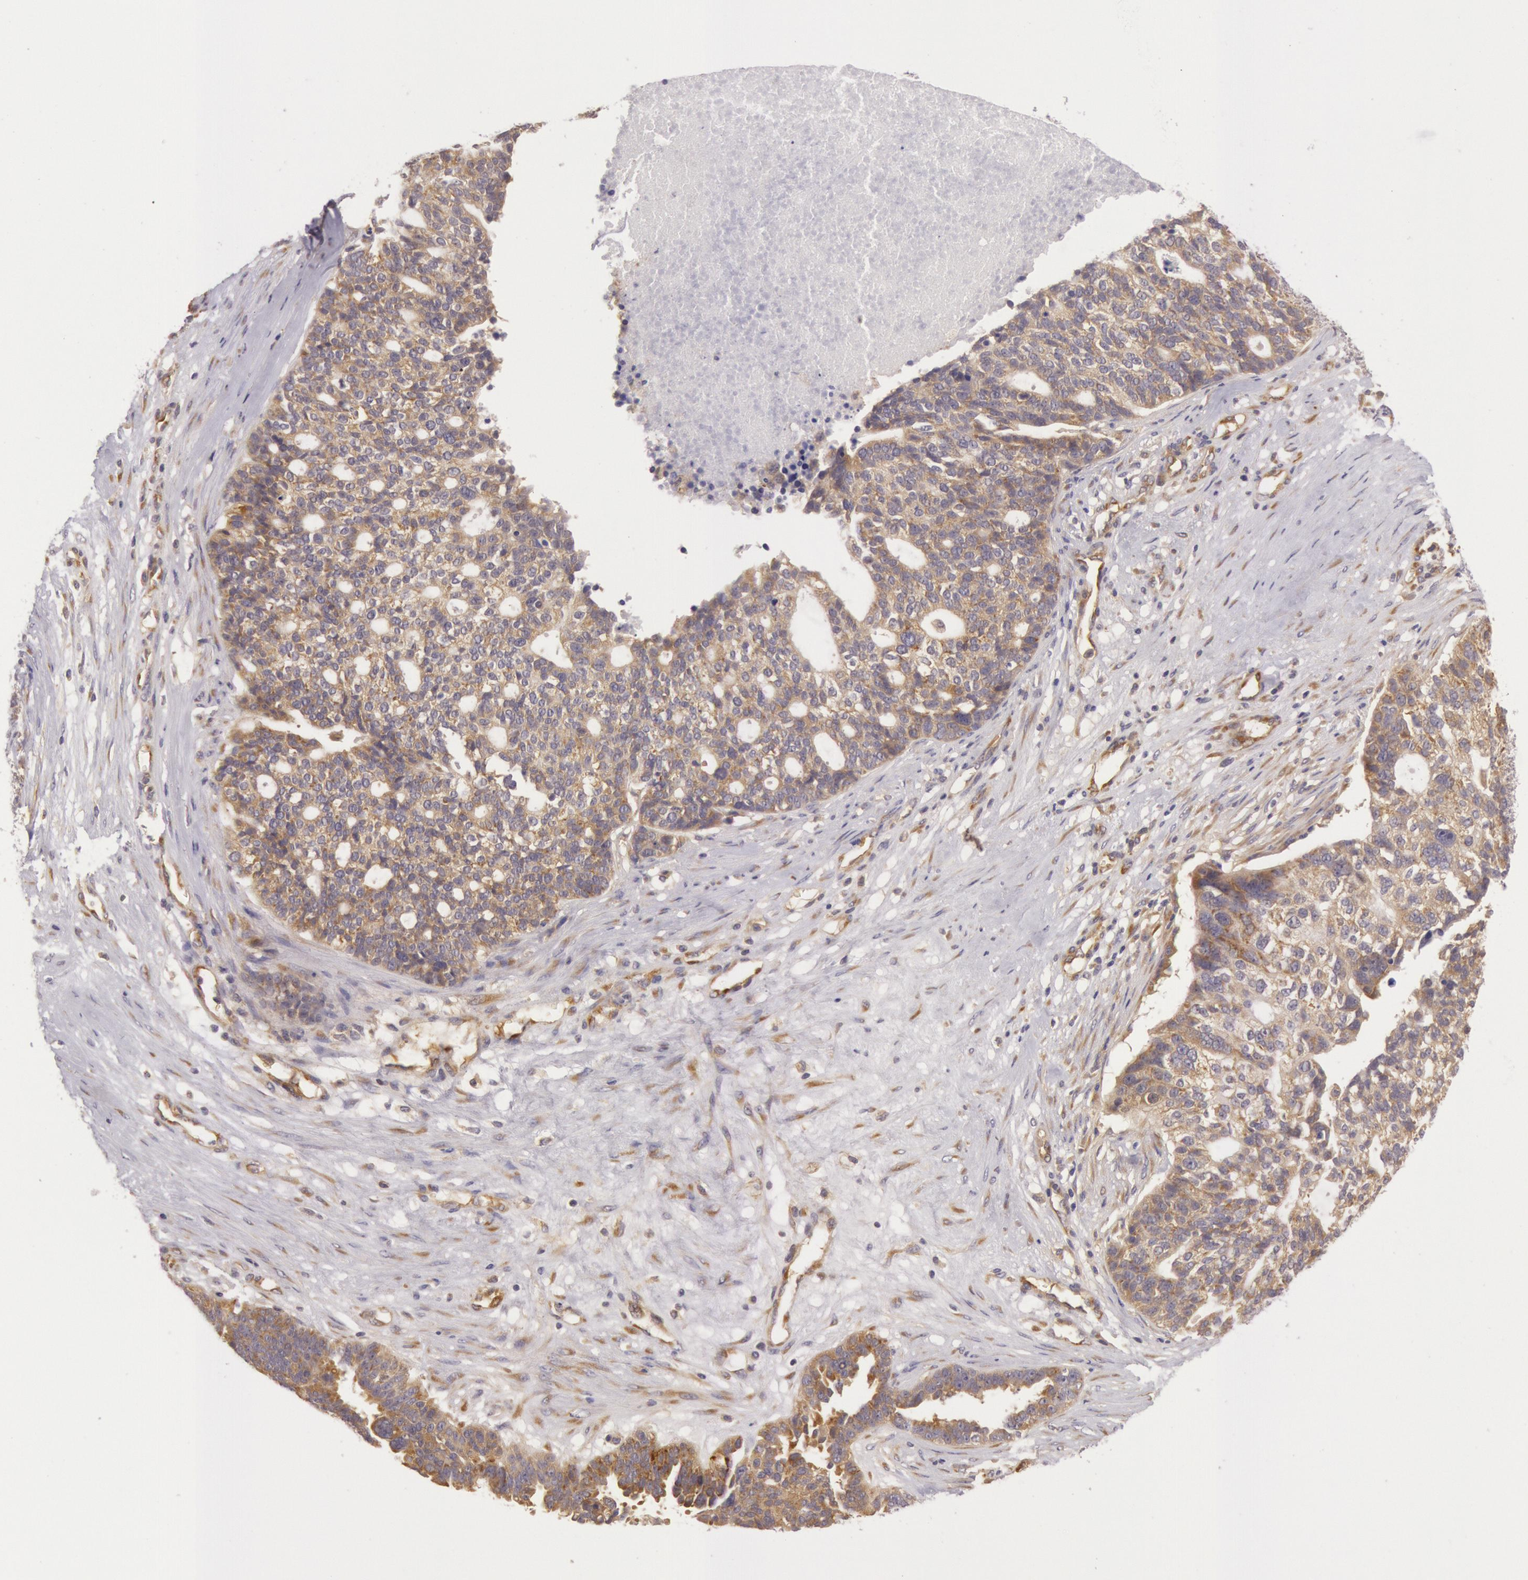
{"staining": {"intensity": "moderate", "quantity": ">75%", "location": "cytoplasmic/membranous"}, "tissue": "ovarian cancer", "cell_type": "Tumor cells", "image_type": "cancer", "snomed": [{"axis": "morphology", "description": "Cystadenocarcinoma, serous, NOS"}, {"axis": "topography", "description": "Ovary"}], "caption": "Brown immunohistochemical staining in ovarian cancer (serous cystadenocarcinoma) displays moderate cytoplasmic/membranous expression in approximately >75% of tumor cells.", "gene": "CHUK", "patient": {"sex": "female", "age": 59}}